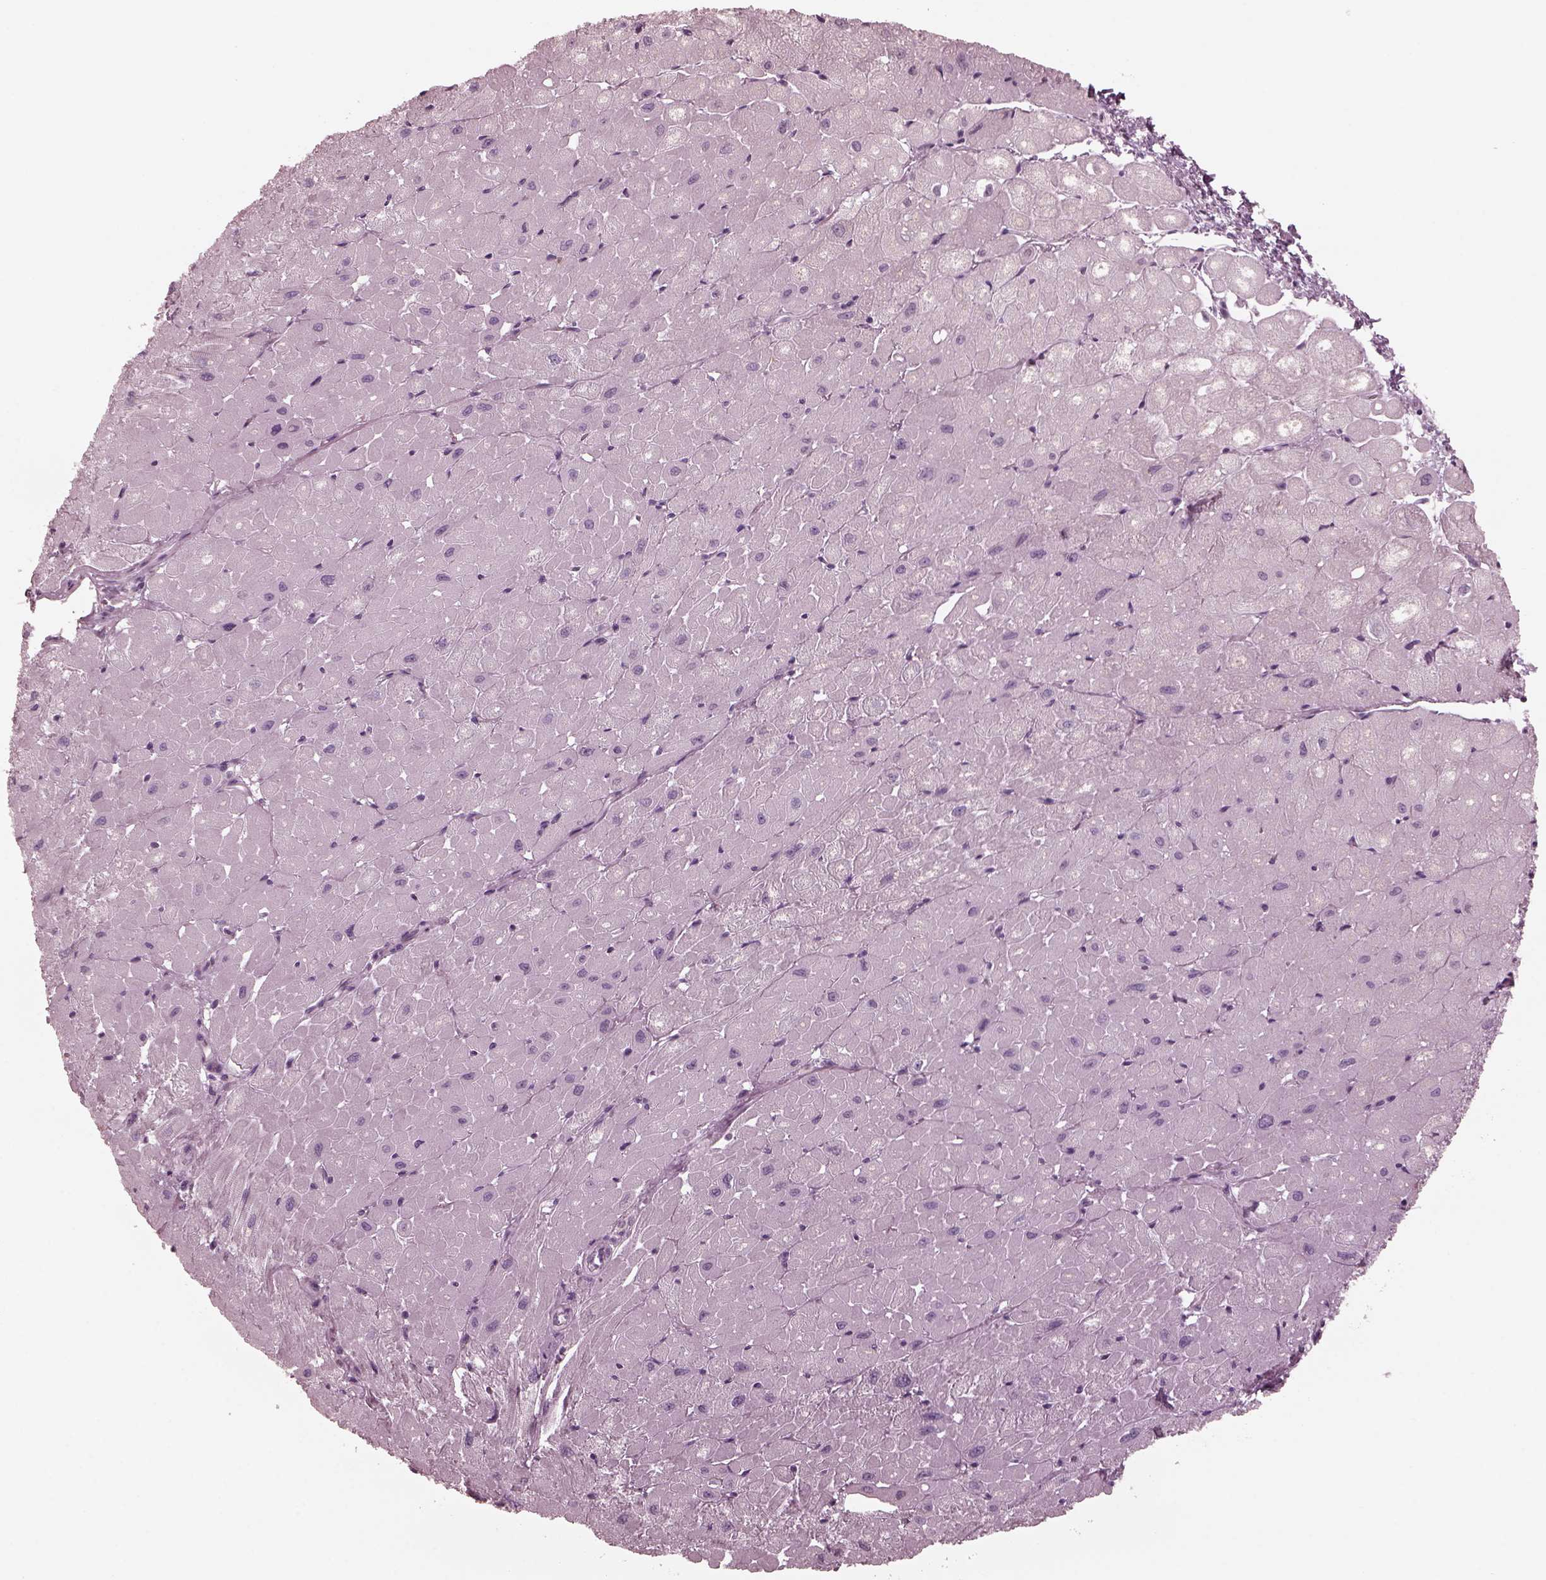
{"staining": {"intensity": "negative", "quantity": "none", "location": "none"}, "tissue": "heart muscle", "cell_type": "Cardiomyocytes", "image_type": "normal", "snomed": [{"axis": "morphology", "description": "Normal tissue, NOS"}, {"axis": "topography", "description": "Heart"}], "caption": "A histopathology image of heart muscle stained for a protein reveals no brown staining in cardiomyocytes. (DAB (3,3'-diaminobenzidine) immunohistochemistry, high magnification).", "gene": "CELSR3", "patient": {"sex": "male", "age": 62}}